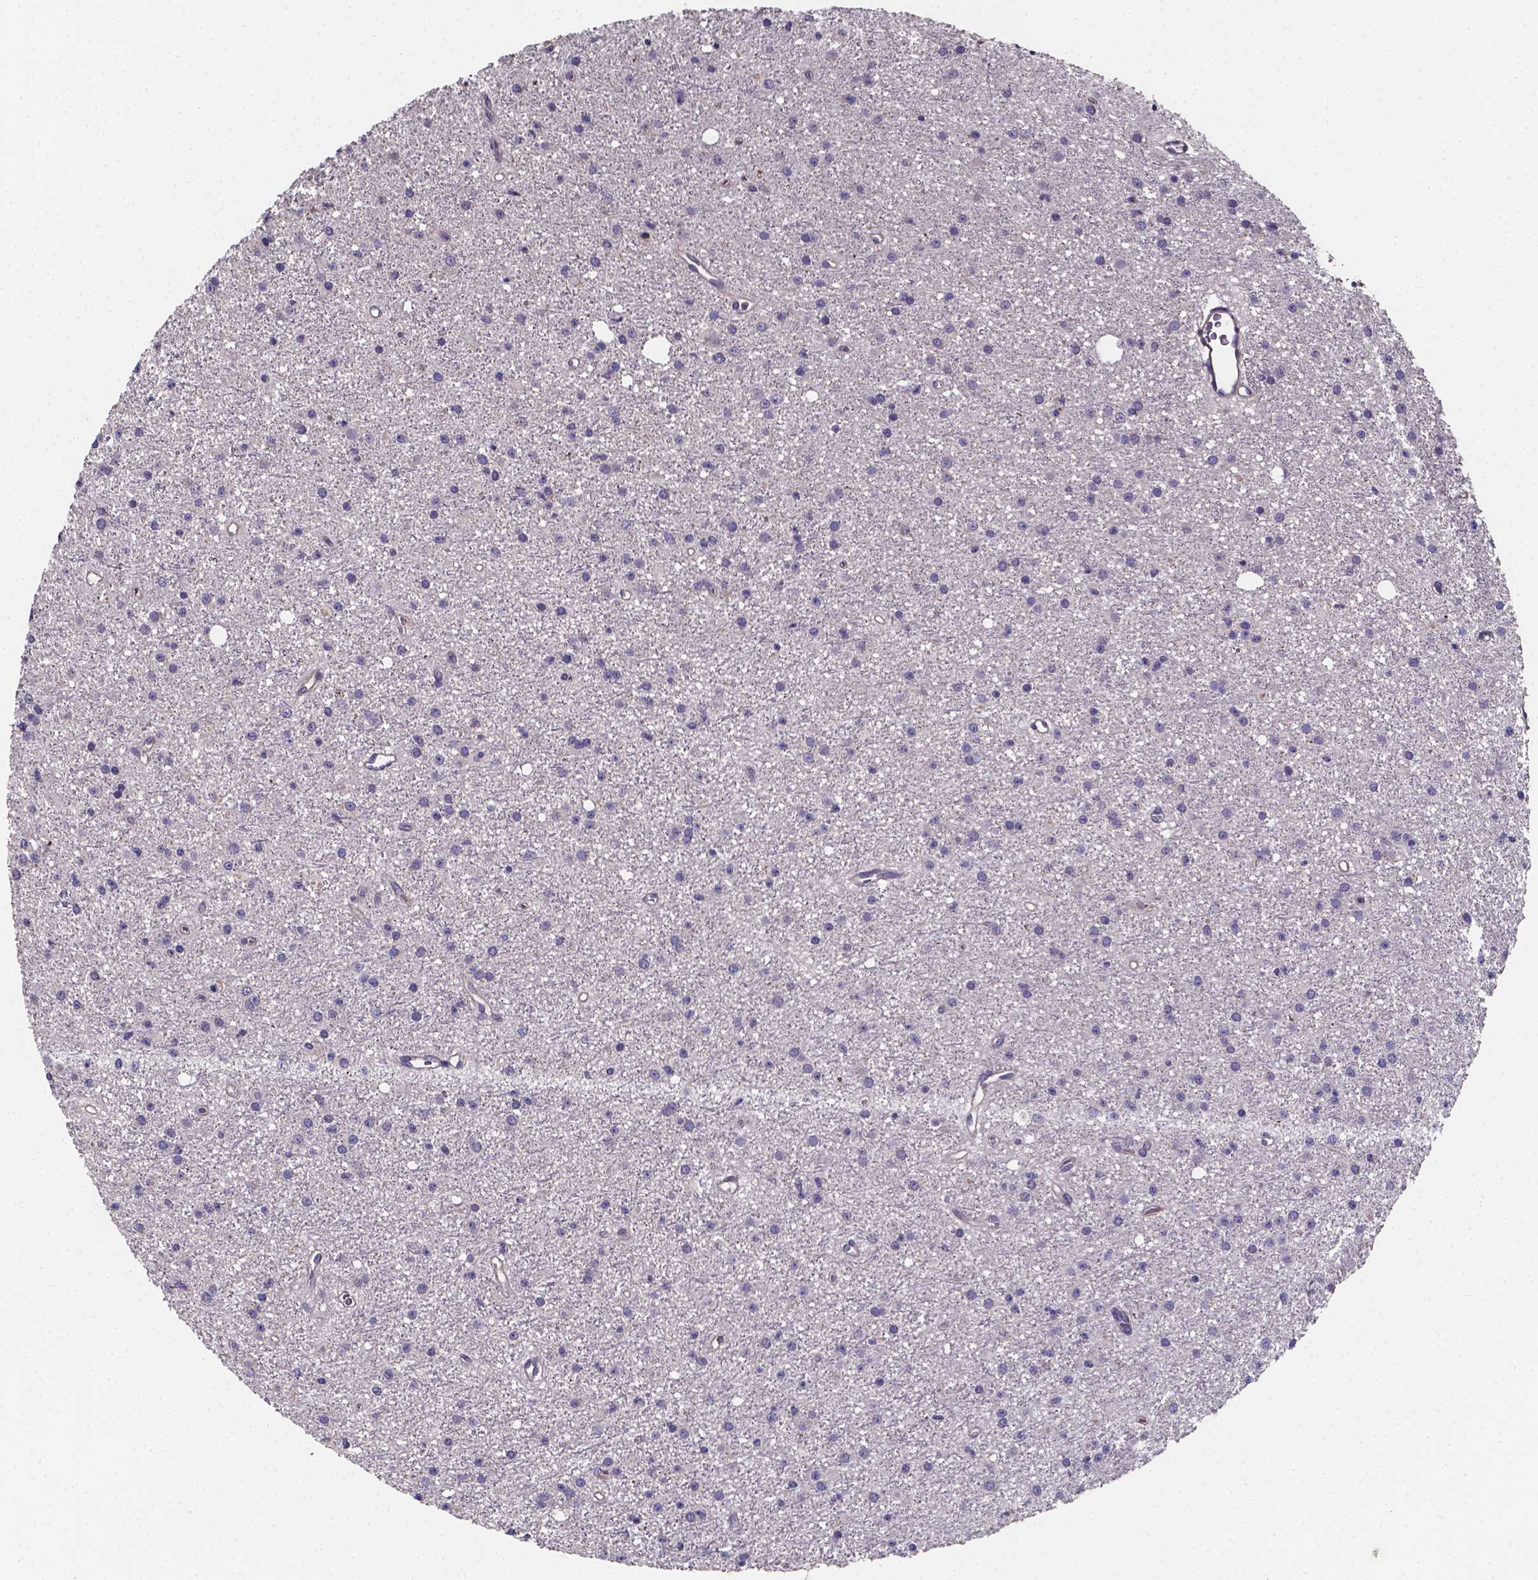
{"staining": {"intensity": "negative", "quantity": "none", "location": "none"}, "tissue": "glioma", "cell_type": "Tumor cells", "image_type": "cancer", "snomed": [{"axis": "morphology", "description": "Glioma, malignant, Low grade"}, {"axis": "topography", "description": "Brain"}], "caption": "A high-resolution histopathology image shows immunohistochemistry staining of glioma, which demonstrates no significant expression in tumor cells. (Stains: DAB IHC with hematoxylin counter stain, Microscopy: brightfield microscopy at high magnification).", "gene": "THEMIS", "patient": {"sex": "male", "age": 27}}